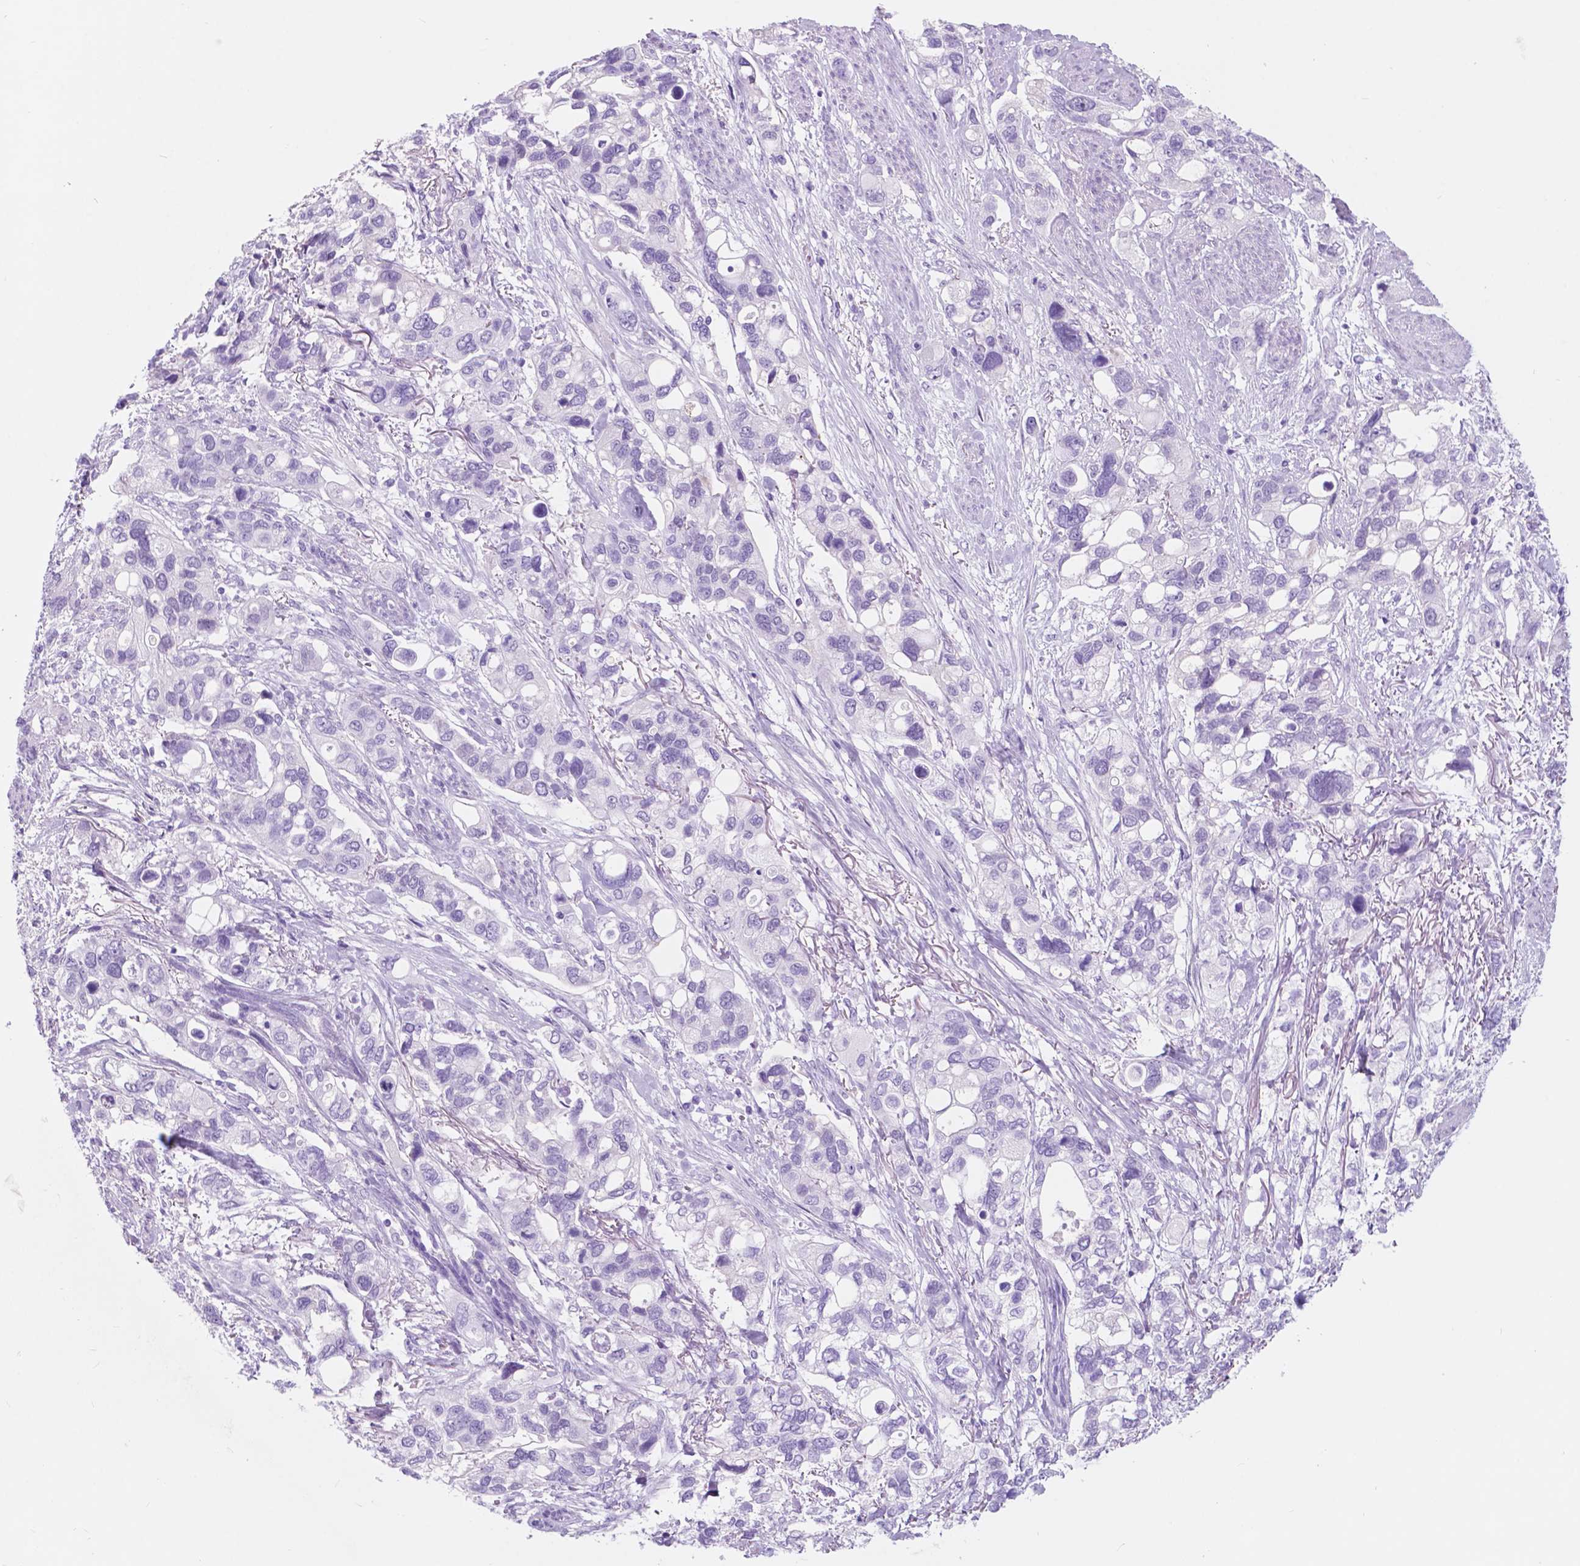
{"staining": {"intensity": "negative", "quantity": "none", "location": "none"}, "tissue": "stomach cancer", "cell_type": "Tumor cells", "image_type": "cancer", "snomed": [{"axis": "morphology", "description": "Adenocarcinoma, NOS"}, {"axis": "topography", "description": "Stomach, upper"}], "caption": "Human stomach cancer (adenocarcinoma) stained for a protein using immunohistochemistry reveals no staining in tumor cells.", "gene": "CUZD1", "patient": {"sex": "female", "age": 81}}